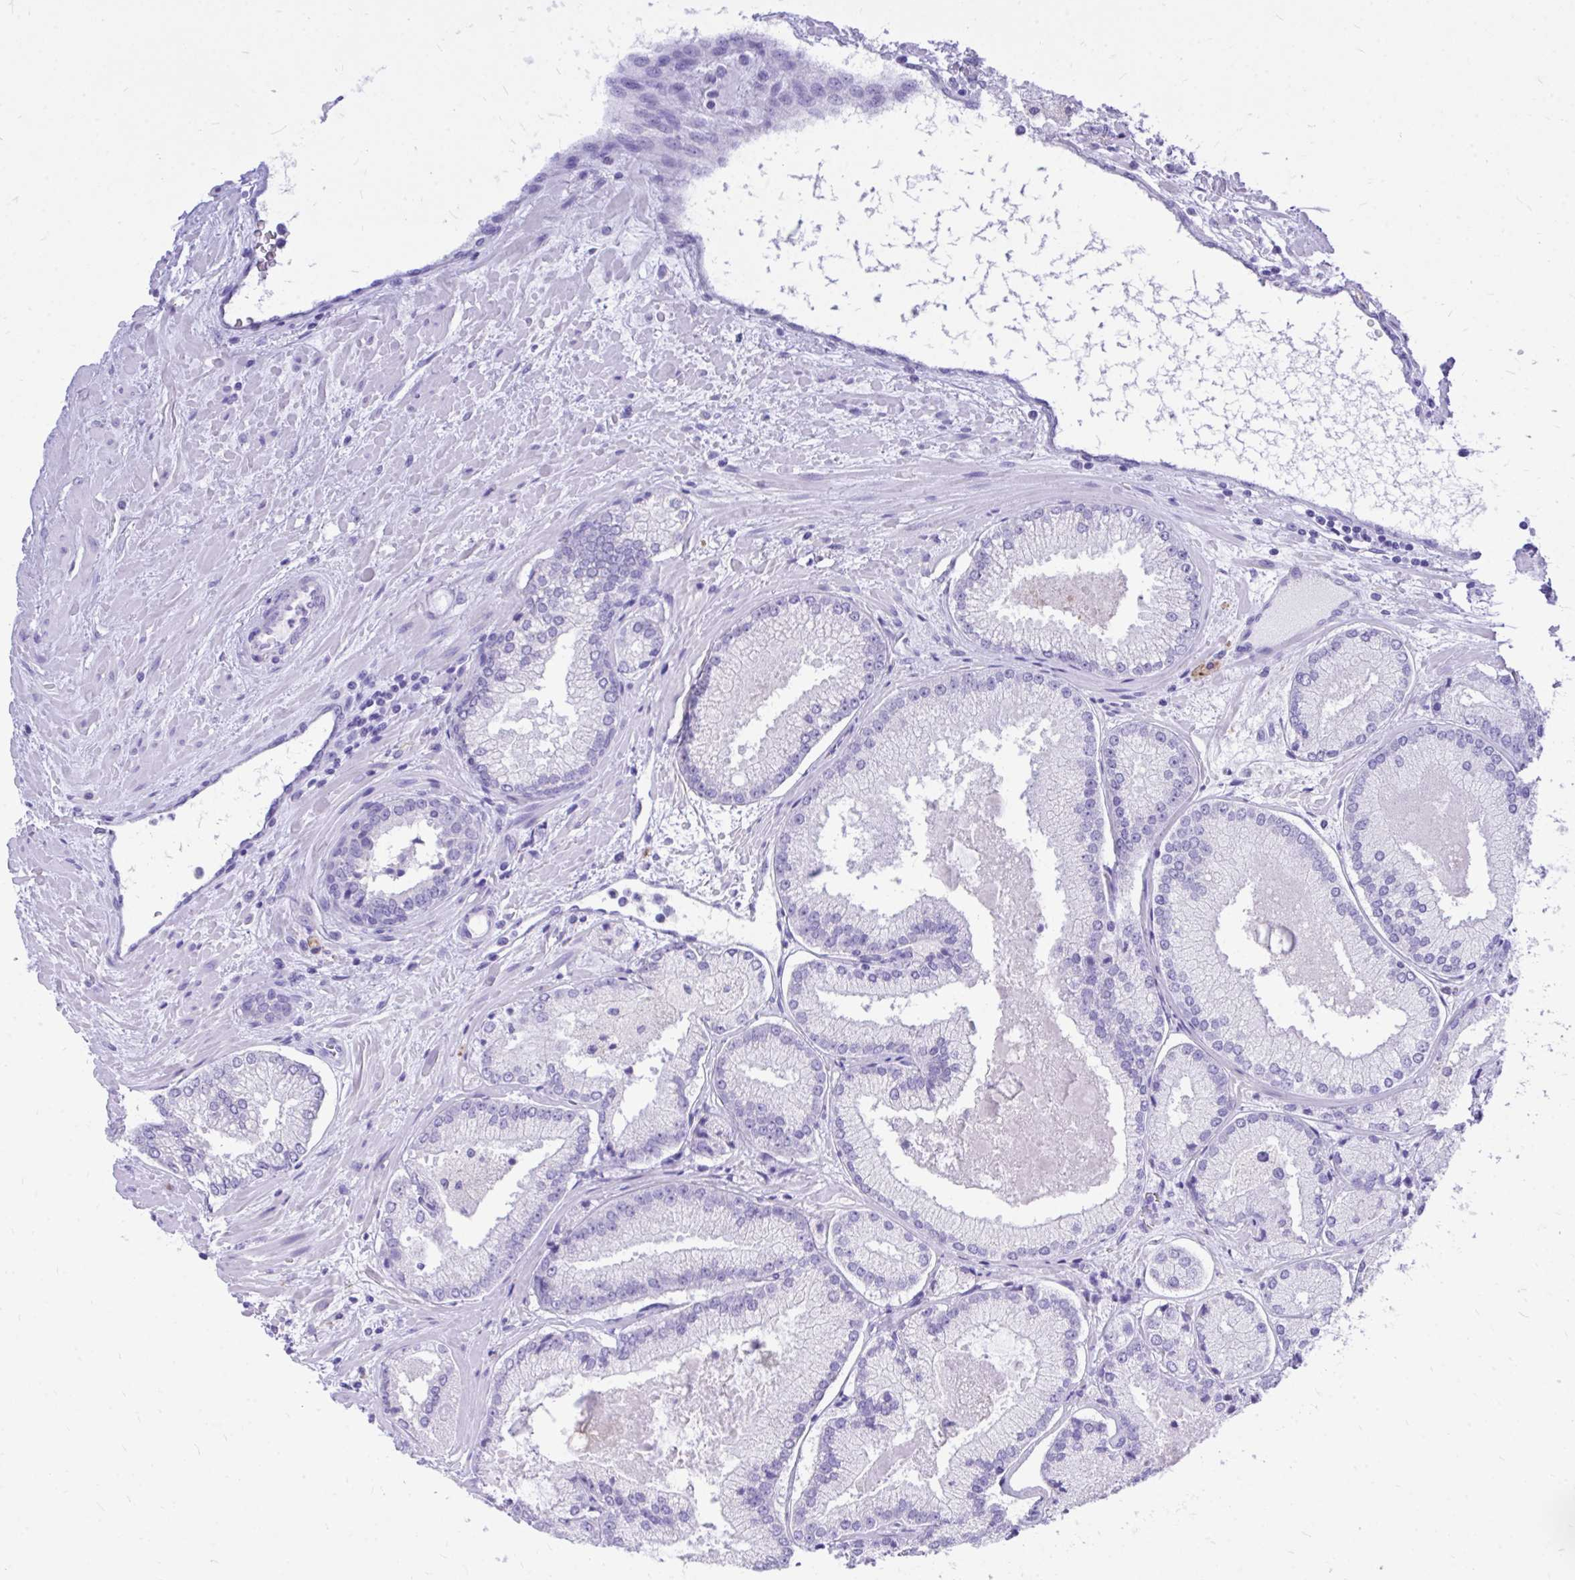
{"staining": {"intensity": "negative", "quantity": "none", "location": "none"}, "tissue": "prostate cancer", "cell_type": "Tumor cells", "image_type": "cancer", "snomed": [{"axis": "morphology", "description": "Adenocarcinoma, High grade"}, {"axis": "topography", "description": "Prostate"}], "caption": "Tumor cells are negative for brown protein staining in high-grade adenocarcinoma (prostate). Brightfield microscopy of immunohistochemistry (IHC) stained with DAB (3,3'-diaminobenzidine) (brown) and hematoxylin (blue), captured at high magnification.", "gene": "MON1A", "patient": {"sex": "male", "age": 73}}